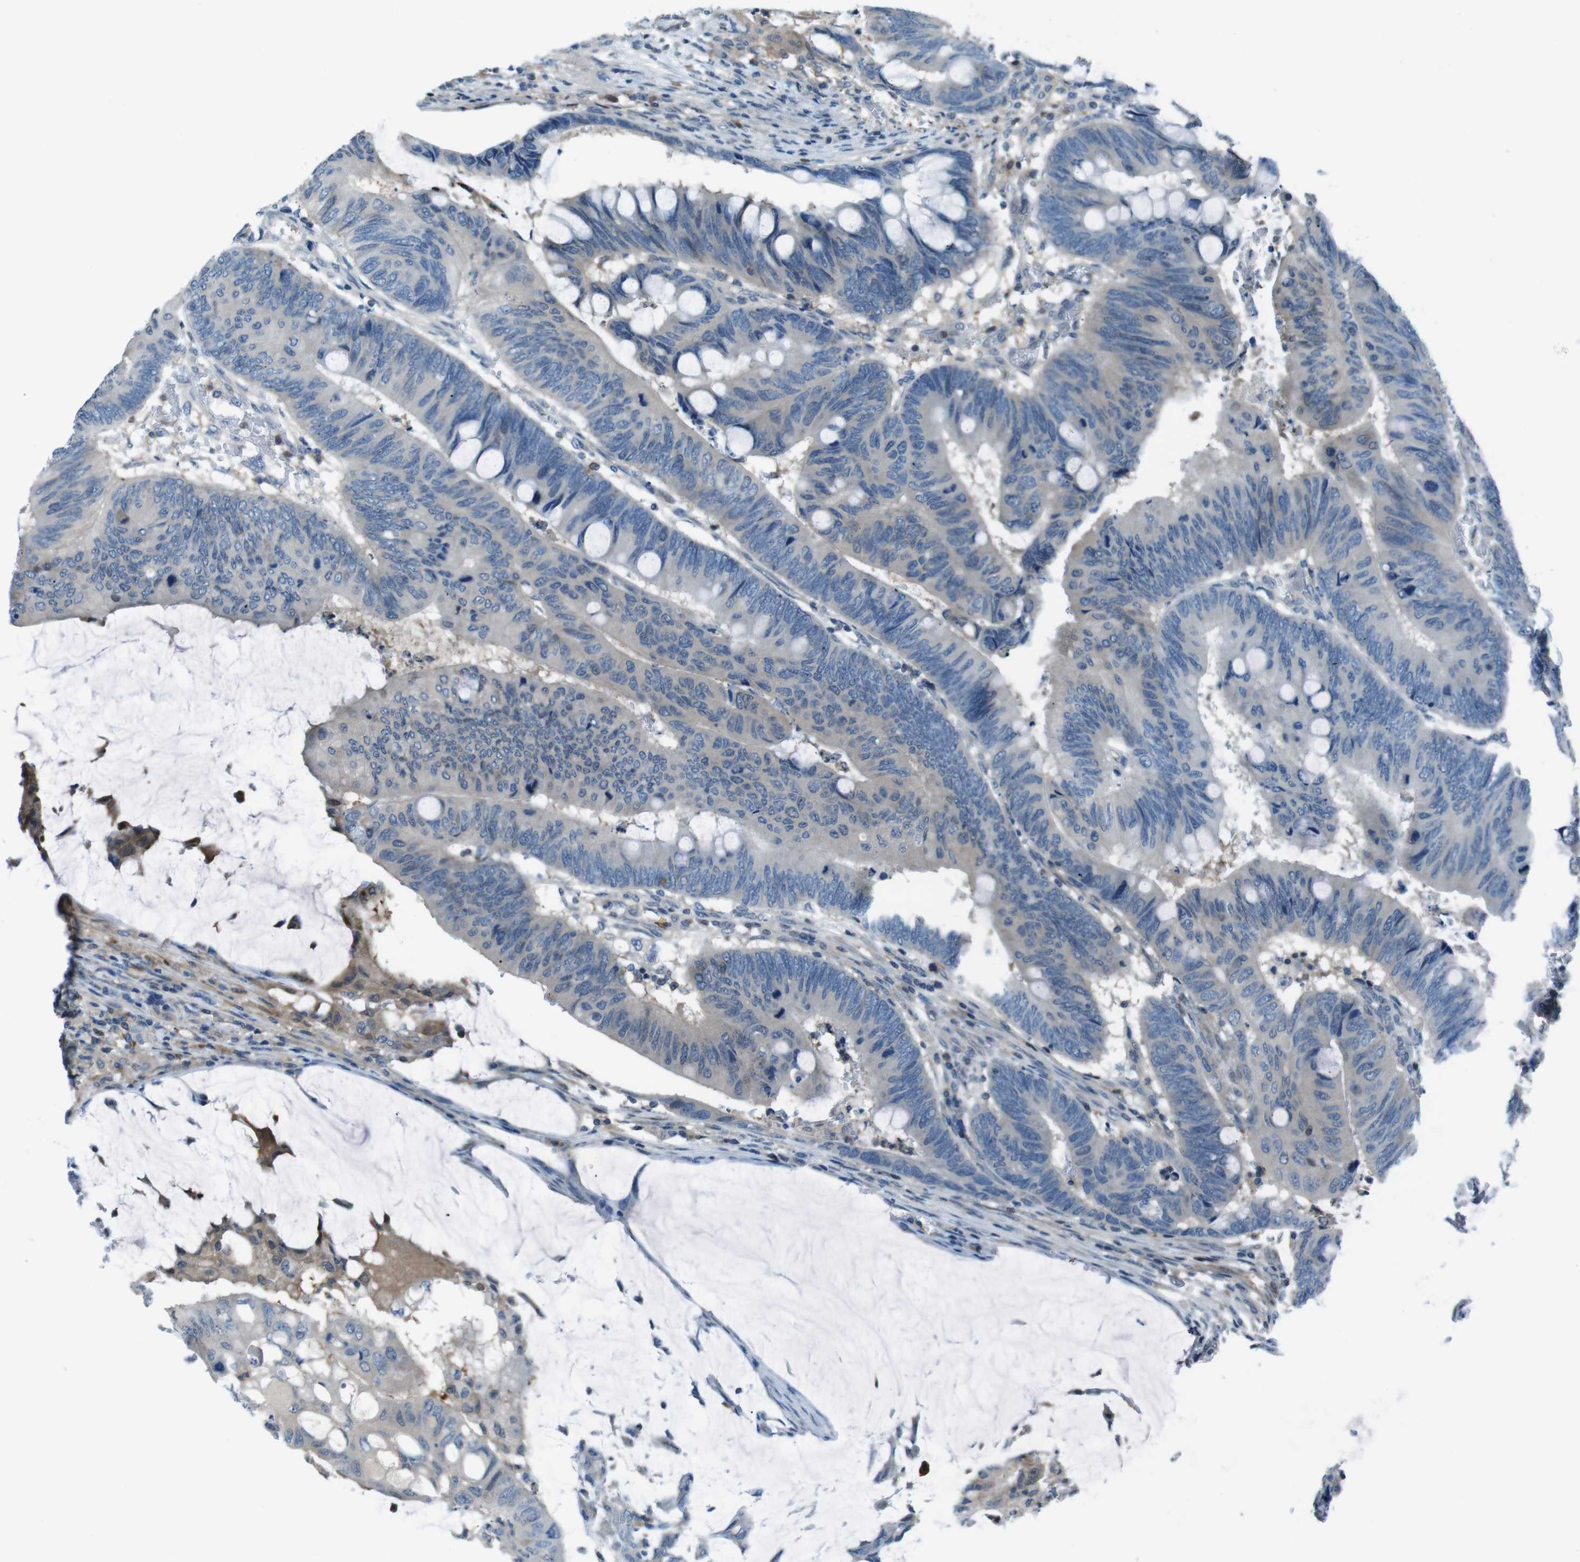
{"staining": {"intensity": "negative", "quantity": "none", "location": "none"}, "tissue": "colorectal cancer", "cell_type": "Tumor cells", "image_type": "cancer", "snomed": [{"axis": "morphology", "description": "Normal tissue, NOS"}, {"axis": "morphology", "description": "Adenocarcinoma, NOS"}, {"axis": "topography", "description": "Rectum"}, {"axis": "topography", "description": "Peripheral nerve tissue"}], "caption": "This is an IHC photomicrograph of human colorectal adenocarcinoma. There is no expression in tumor cells.", "gene": "NANOS2", "patient": {"sex": "male", "age": 92}}